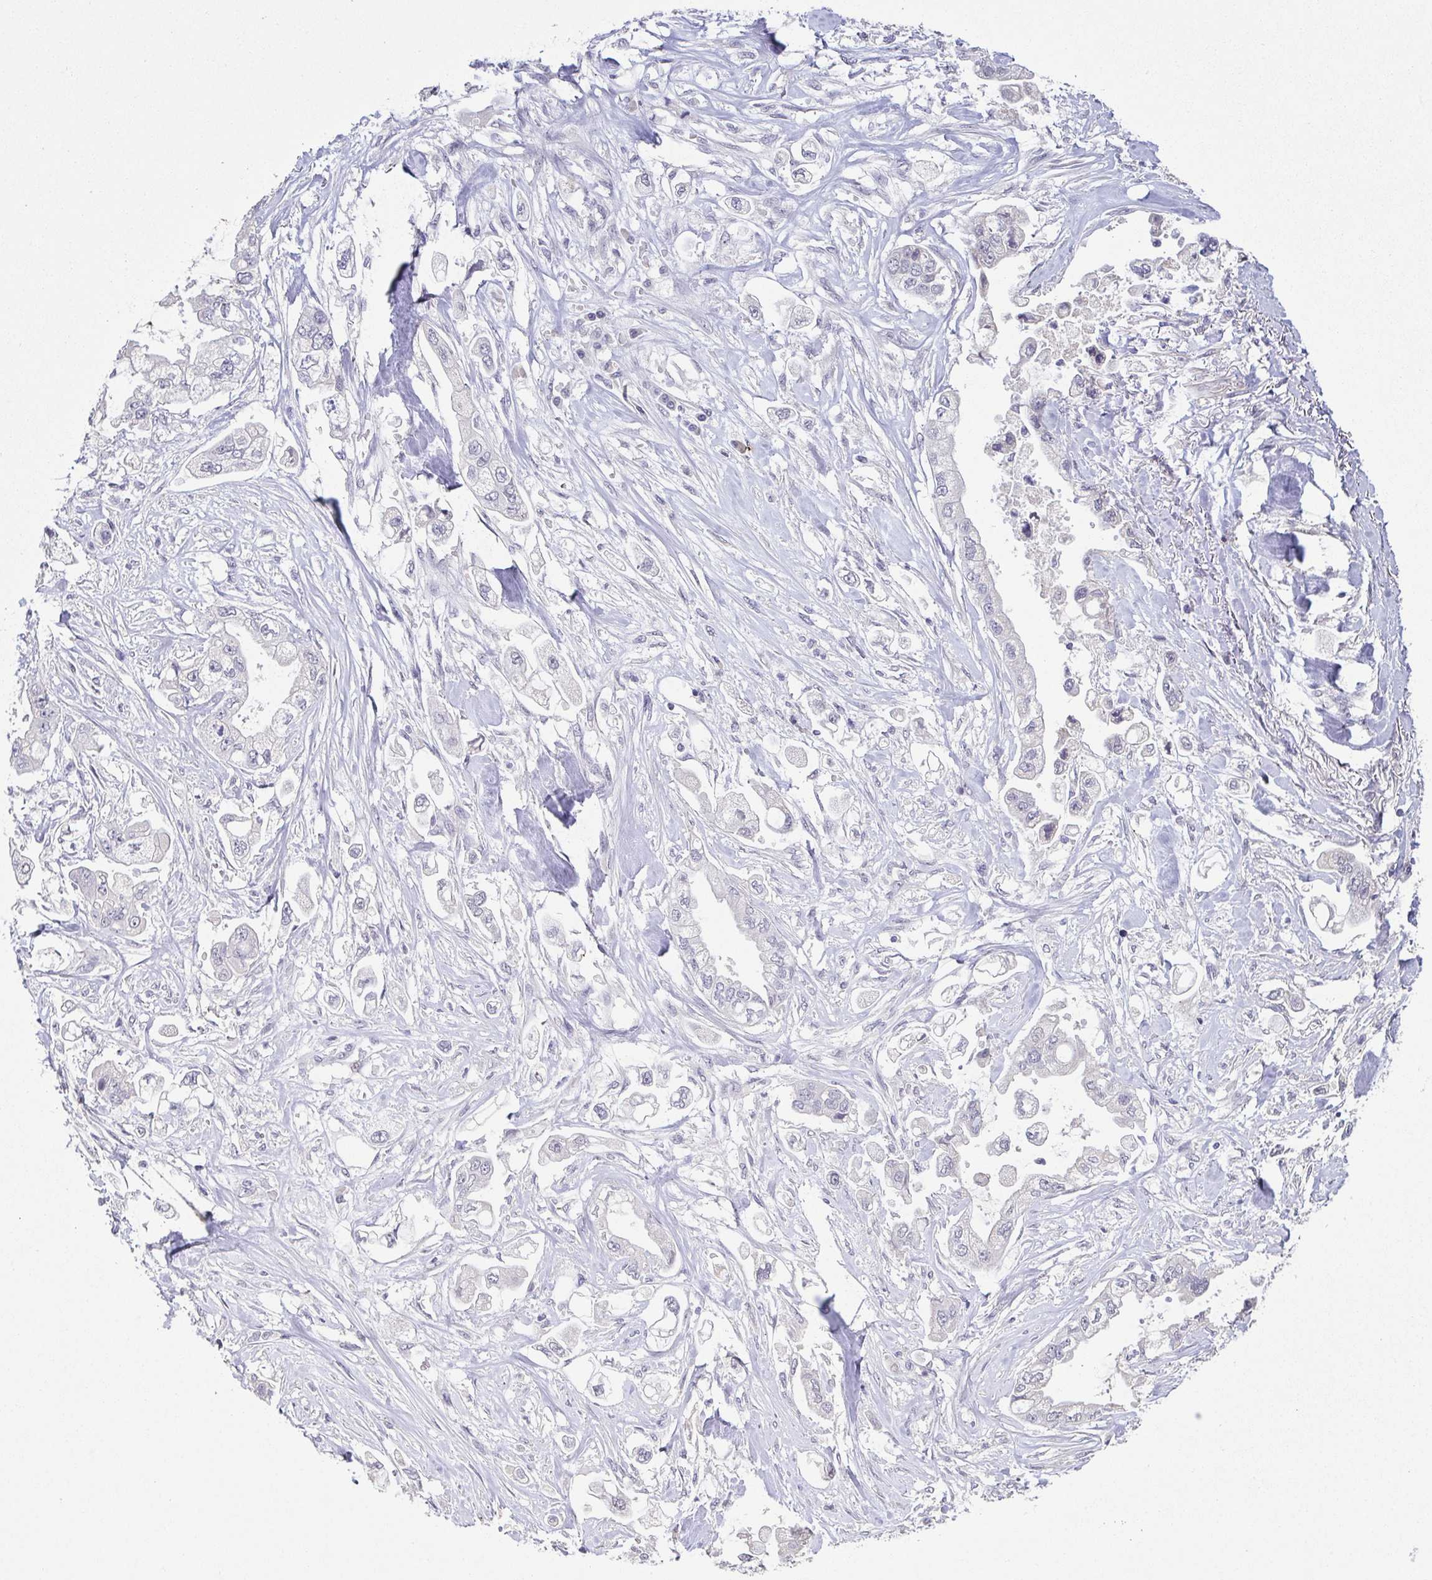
{"staining": {"intensity": "negative", "quantity": "none", "location": "none"}, "tissue": "stomach cancer", "cell_type": "Tumor cells", "image_type": "cancer", "snomed": [{"axis": "morphology", "description": "Adenocarcinoma, NOS"}, {"axis": "topography", "description": "Stomach"}], "caption": "DAB (3,3'-diaminobenzidine) immunohistochemical staining of stomach cancer (adenocarcinoma) displays no significant expression in tumor cells.", "gene": "NEFH", "patient": {"sex": "male", "age": 62}}